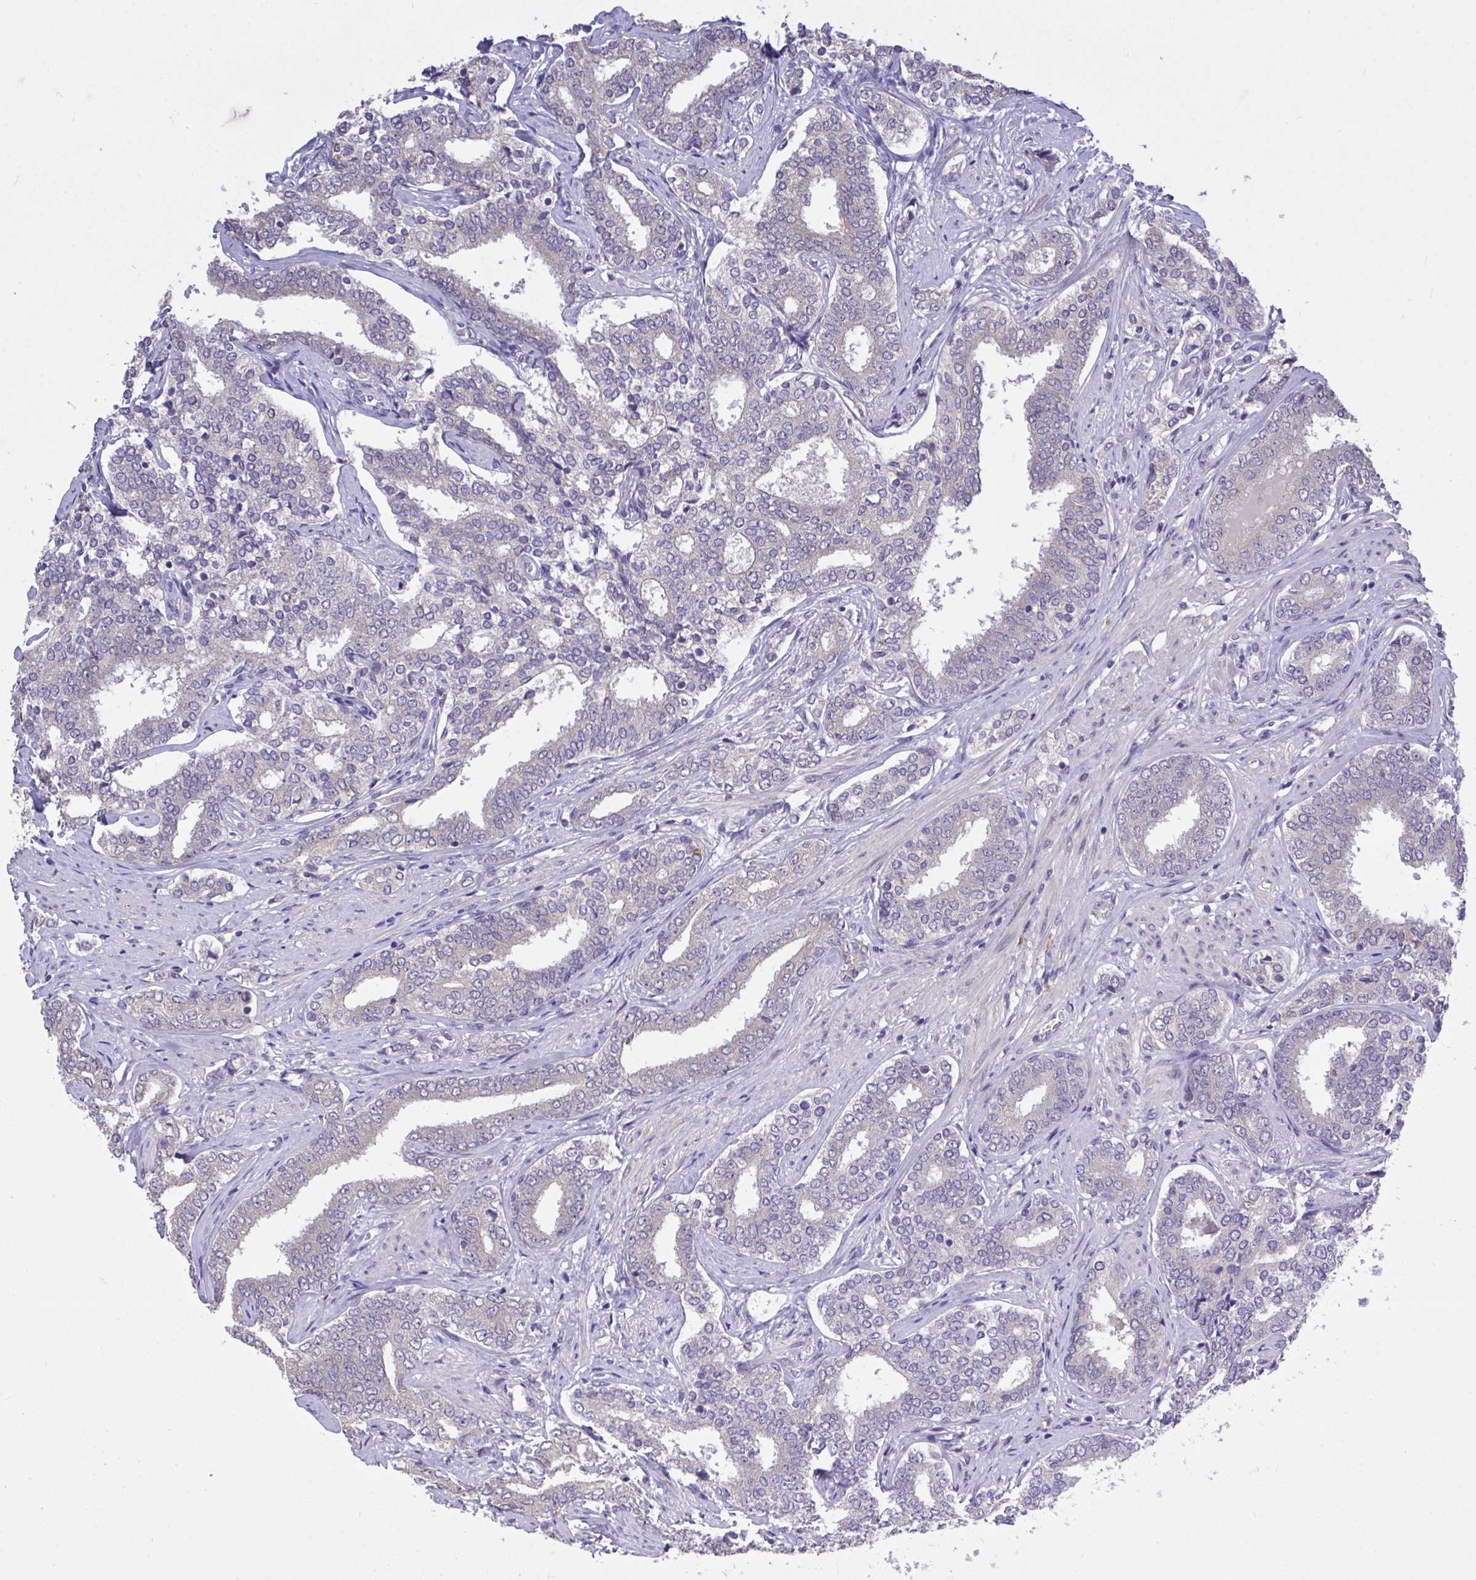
{"staining": {"intensity": "negative", "quantity": "none", "location": "none"}, "tissue": "prostate cancer", "cell_type": "Tumor cells", "image_type": "cancer", "snomed": [{"axis": "morphology", "description": "Adenocarcinoma, High grade"}, {"axis": "topography", "description": "Prostate"}], "caption": "DAB immunohistochemical staining of prostate high-grade adenocarcinoma demonstrates no significant staining in tumor cells.", "gene": "MPC2", "patient": {"sex": "male", "age": 72}}